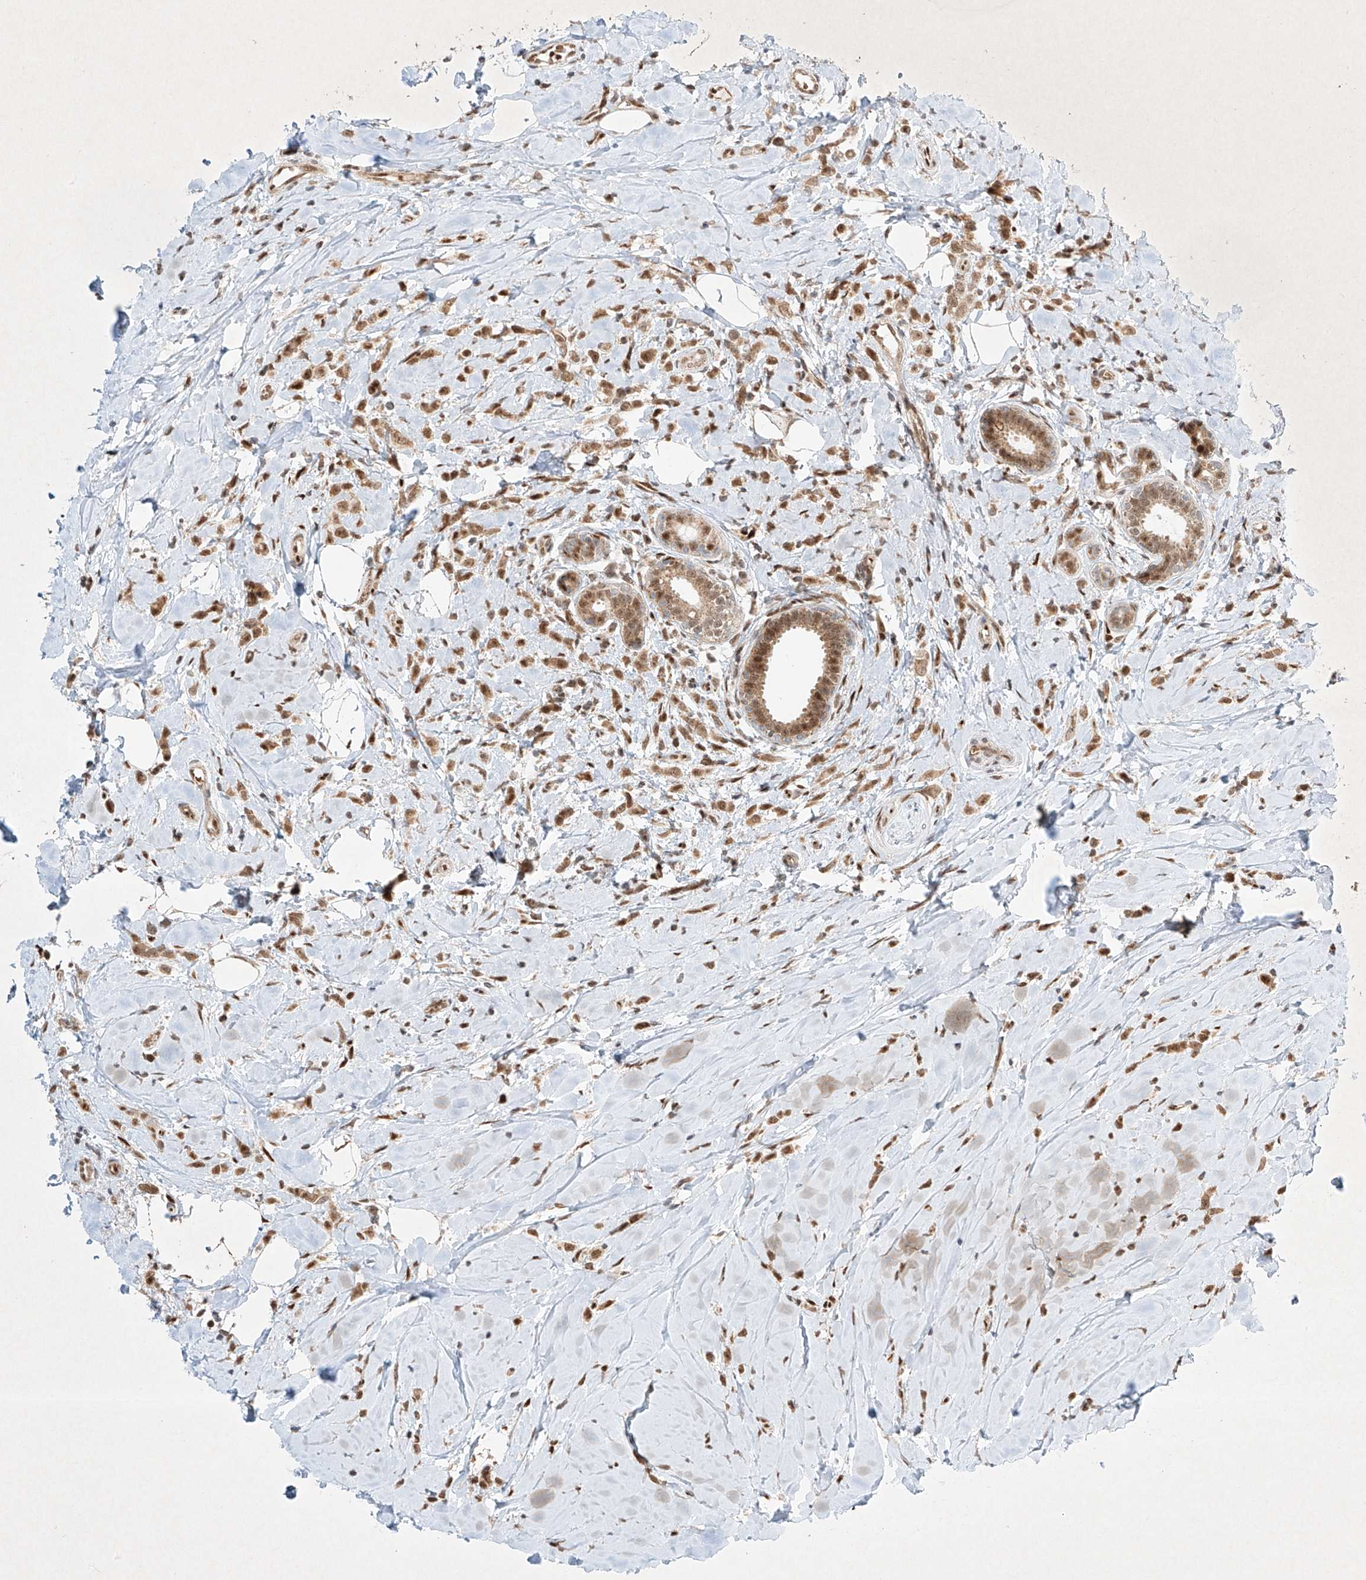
{"staining": {"intensity": "moderate", "quantity": ">75%", "location": "cytoplasmic/membranous,nuclear"}, "tissue": "breast cancer", "cell_type": "Tumor cells", "image_type": "cancer", "snomed": [{"axis": "morphology", "description": "Lobular carcinoma"}, {"axis": "topography", "description": "Breast"}], "caption": "This is a histology image of immunohistochemistry (IHC) staining of breast cancer (lobular carcinoma), which shows moderate expression in the cytoplasmic/membranous and nuclear of tumor cells.", "gene": "EPG5", "patient": {"sex": "female", "age": 47}}